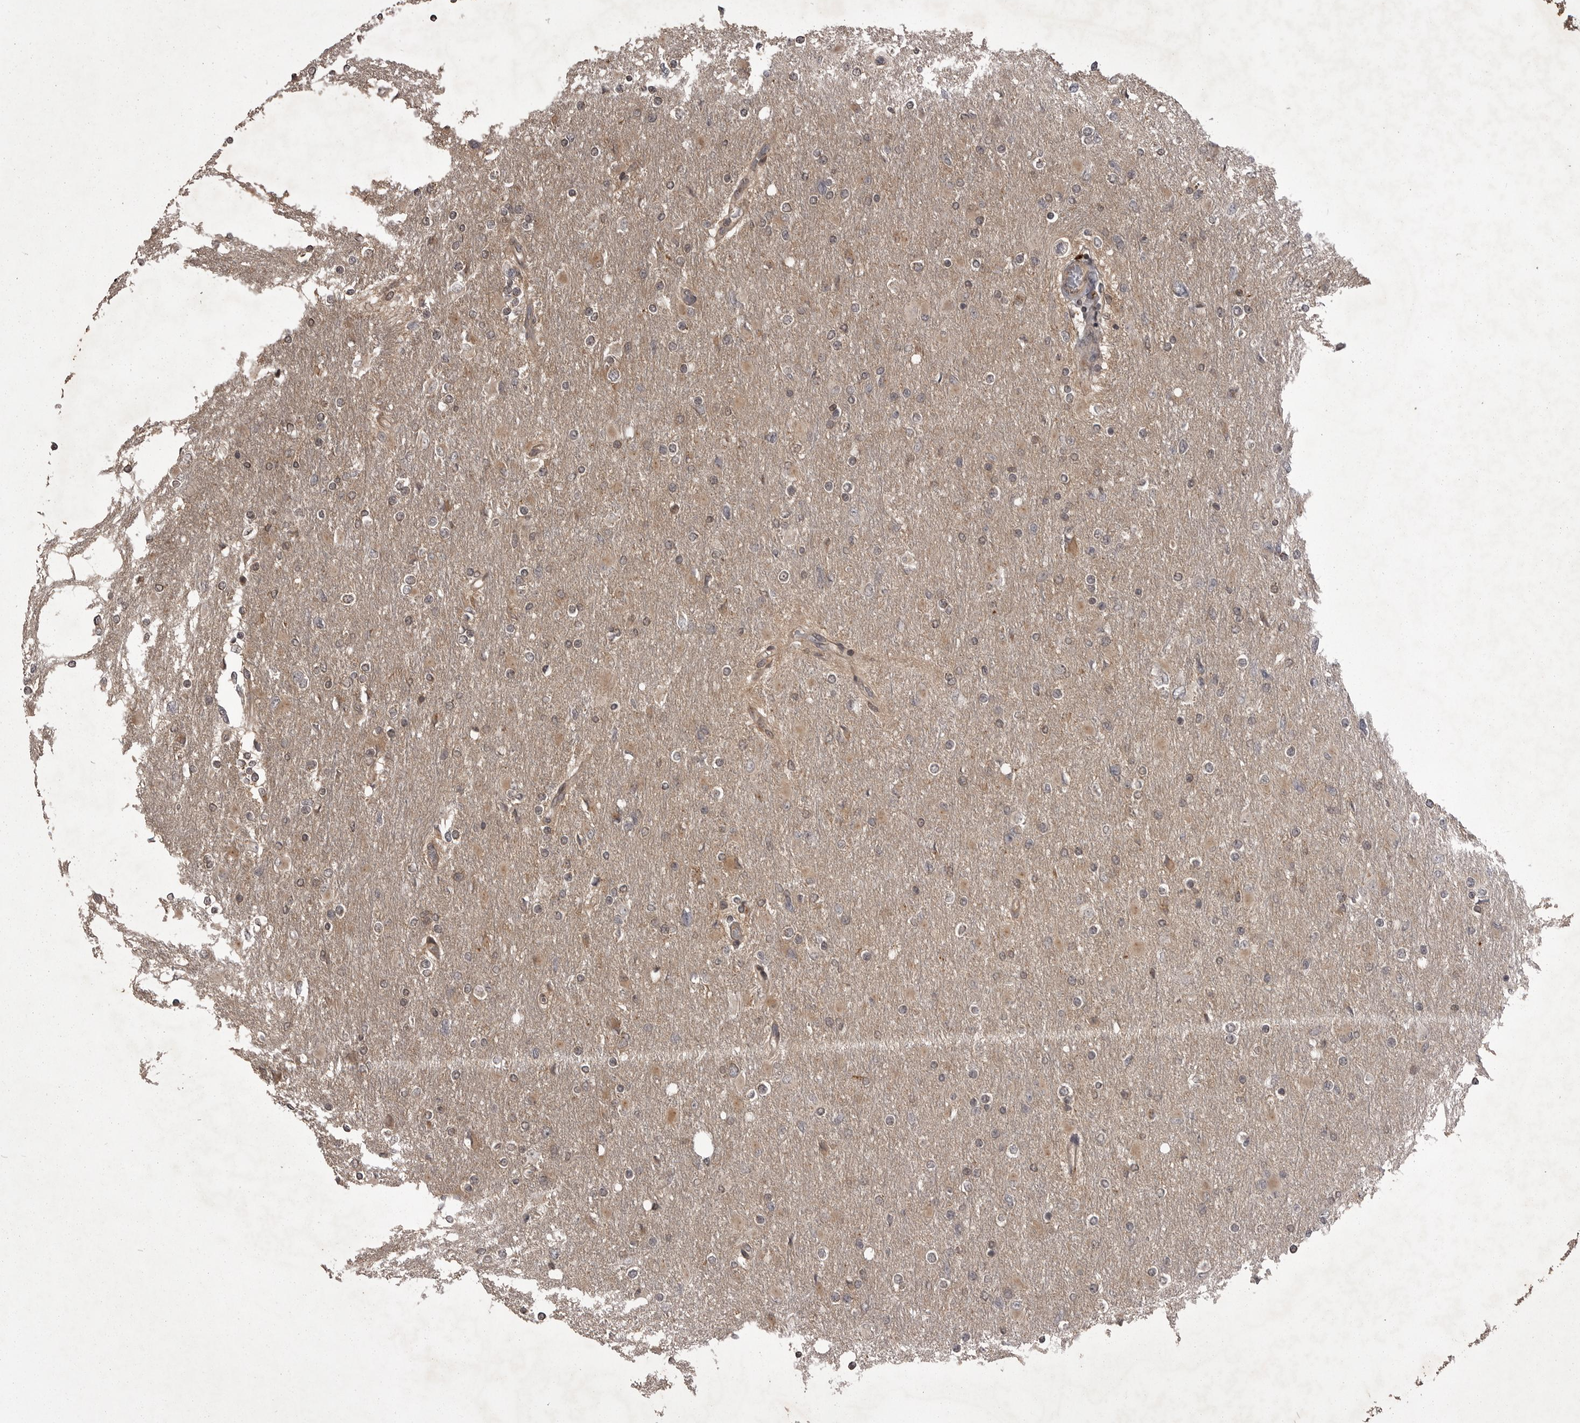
{"staining": {"intensity": "weak", "quantity": "<25%", "location": "cytoplasmic/membranous"}, "tissue": "glioma", "cell_type": "Tumor cells", "image_type": "cancer", "snomed": [{"axis": "morphology", "description": "Glioma, malignant, High grade"}, {"axis": "topography", "description": "Cerebral cortex"}], "caption": "DAB immunohistochemical staining of human glioma exhibits no significant positivity in tumor cells.", "gene": "STK24", "patient": {"sex": "female", "age": 36}}